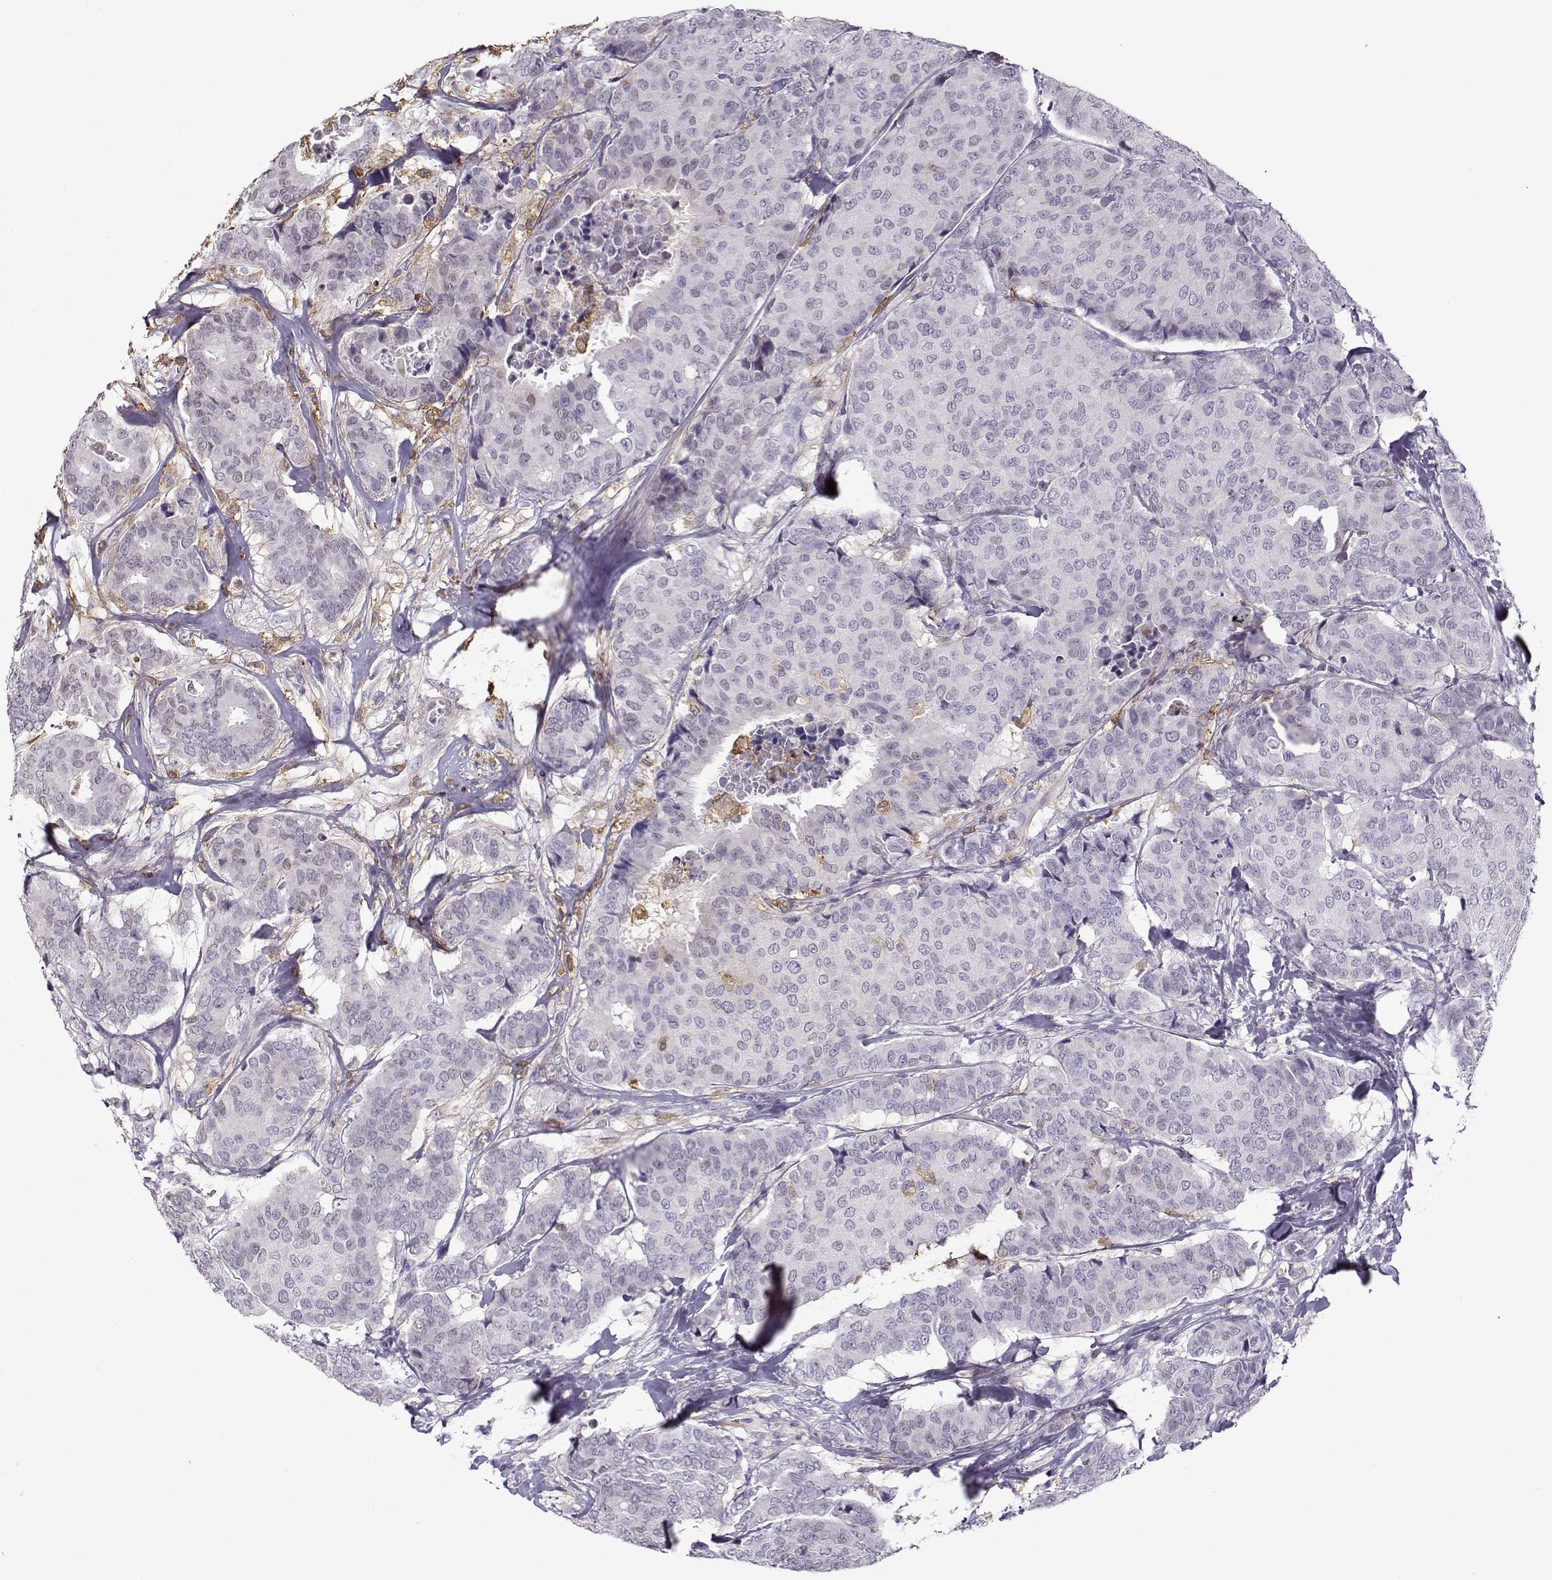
{"staining": {"intensity": "negative", "quantity": "none", "location": "none"}, "tissue": "breast cancer", "cell_type": "Tumor cells", "image_type": "cancer", "snomed": [{"axis": "morphology", "description": "Duct carcinoma"}, {"axis": "topography", "description": "Breast"}], "caption": "This is an immunohistochemistry (IHC) photomicrograph of human intraductal carcinoma (breast). There is no positivity in tumor cells.", "gene": "UCP3", "patient": {"sex": "female", "age": 75}}